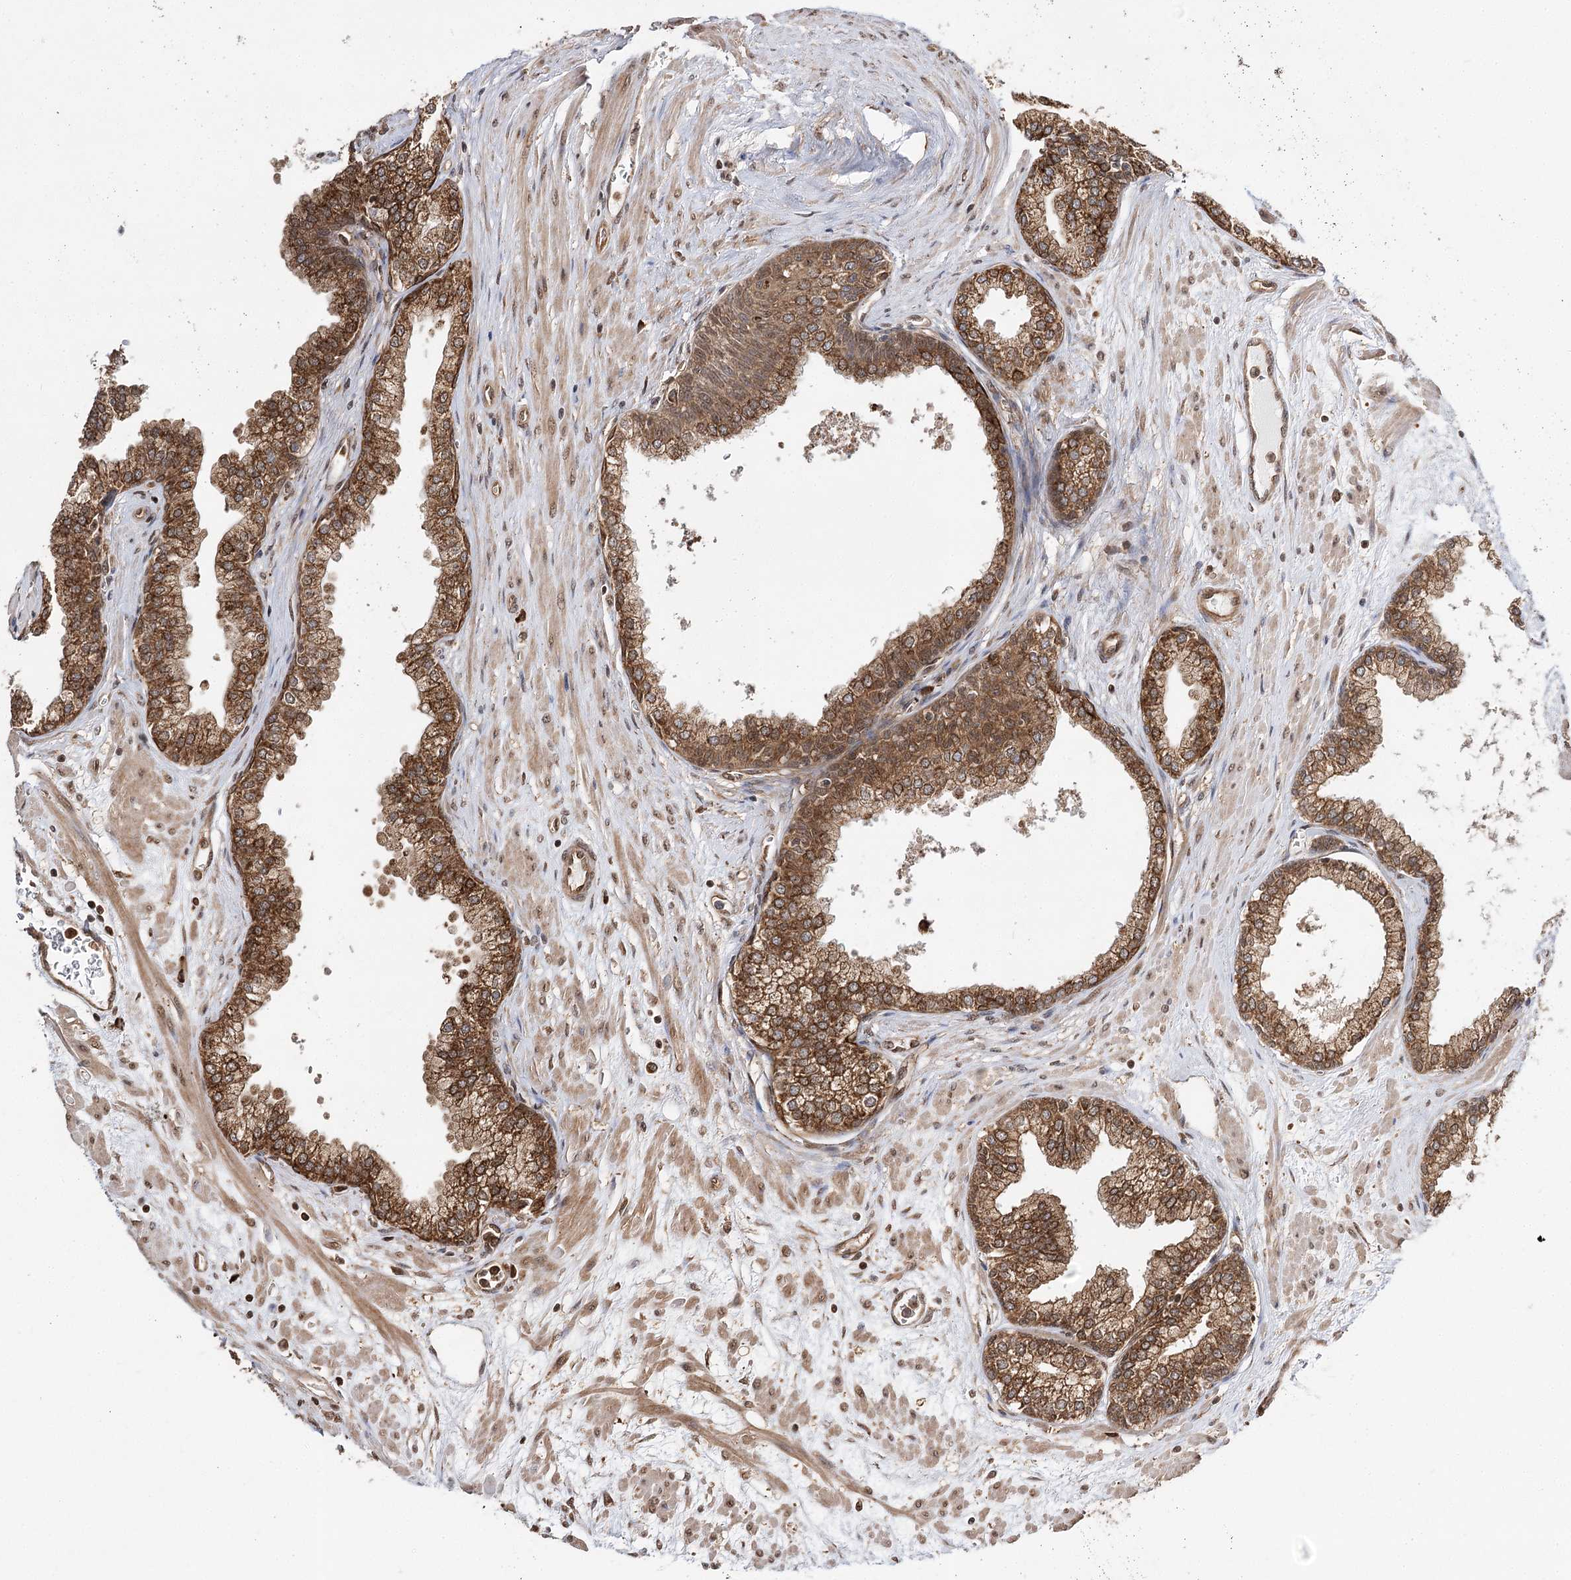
{"staining": {"intensity": "strong", "quantity": ">75%", "location": "cytoplasmic/membranous"}, "tissue": "prostate", "cell_type": "Glandular cells", "image_type": "normal", "snomed": [{"axis": "morphology", "description": "Normal tissue, NOS"}, {"axis": "morphology", "description": "Urothelial carcinoma, Low grade"}, {"axis": "topography", "description": "Urinary bladder"}, {"axis": "topography", "description": "Prostate"}], "caption": "IHC of benign prostate reveals high levels of strong cytoplasmic/membranous expression in about >75% of glandular cells.", "gene": "DNAJB14", "patient": {"sex": "male", "age": 60}}